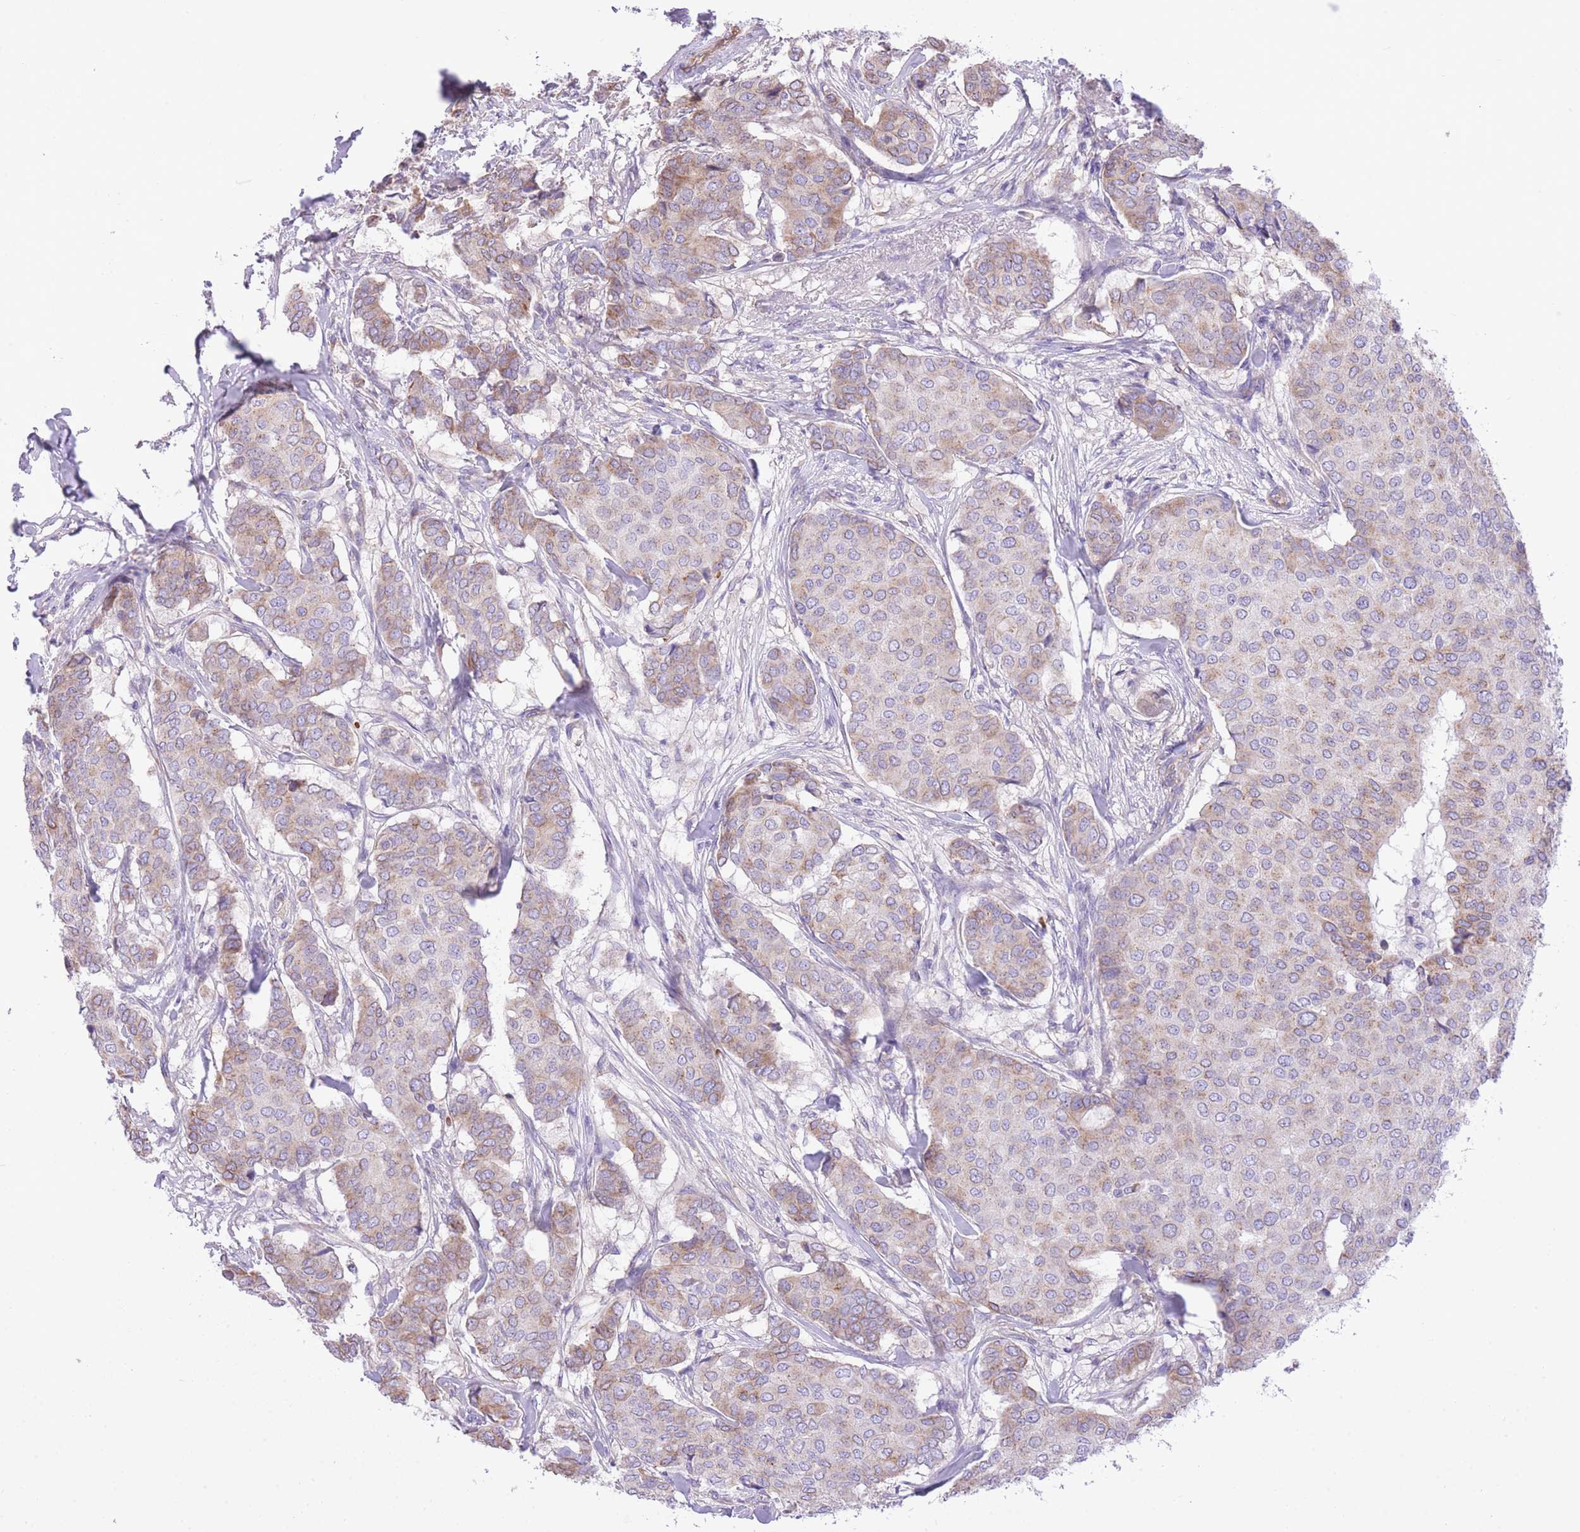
{"staining": {"intensity": "weak", "quantity": "25%-75%", "location": "cytoplasmic/membranous"}, "tissue": "breast cancer", "cell_type": "Tumor cells", "image_type": "cancer", "snomed": [{"axis": "morphology", "description": "Duct carcinoma"}, {"axis": "topography", "description": "Breast"}], "caption": "A brown stain shows weak cytoplasmic/membranous expression of a protein in breast cancer (intraductal carcinoma) tumor cells. Immunohistochemistry (ihc) stains the protein of interest in brown and the nuclei are stained blue.", "gene": "RHOU", "patient": {"sex": "female", "age": 75}}